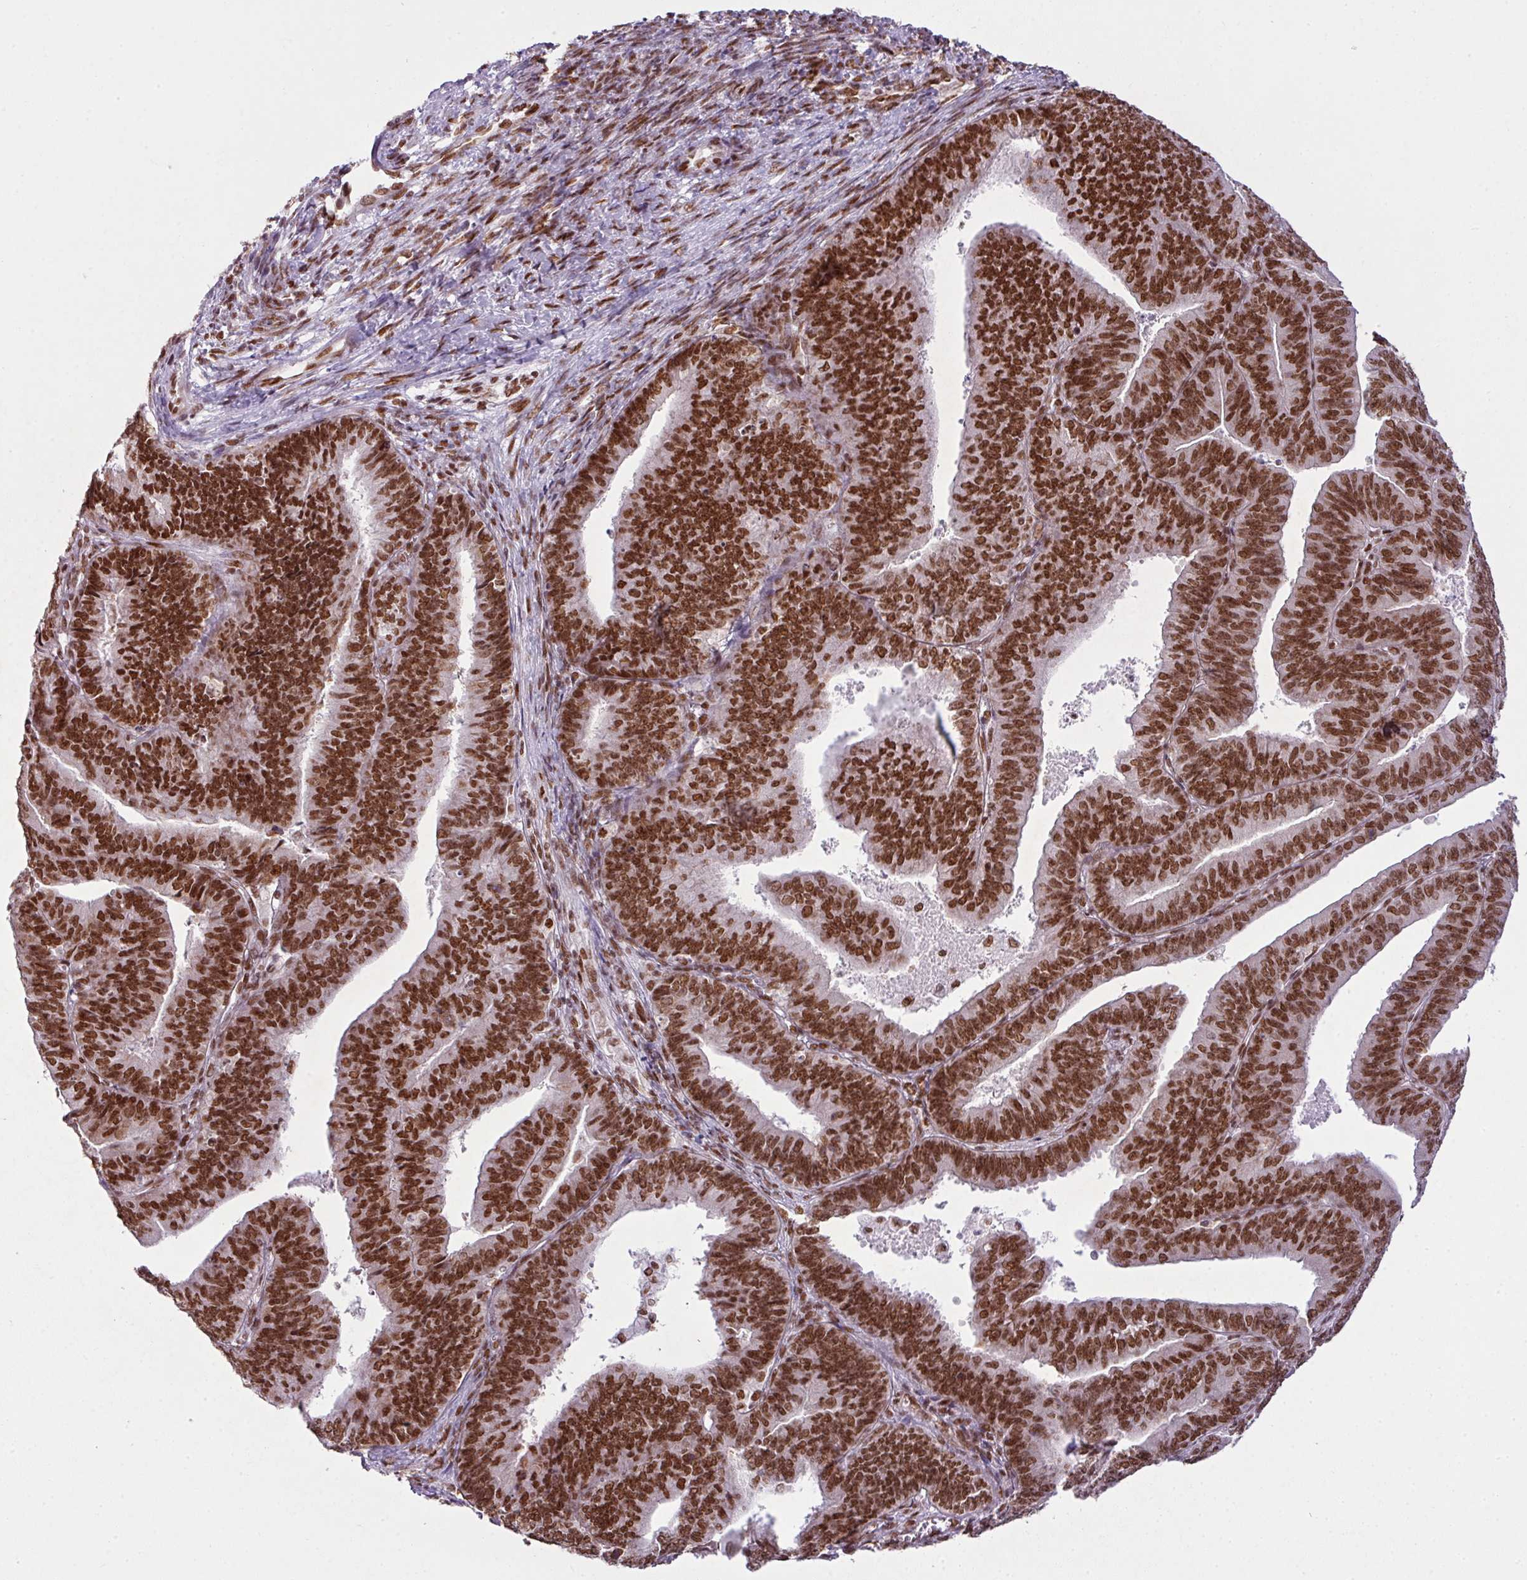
{"staining": {"intensity": "strong", "quantity": ">75%", "location": "nuclear"}, "tissue": "endometrial cancer", "cell_type": "Tumor cells", "image_type": "cancer", "snomed": [{"axis": "morphology", "description": "Adenocarcinoma, NOS"}, {"axis": "topography", "description": "Endometrium"}], "caption": "The histopathology image shows staining of endometrial adenocarcinoma, revealing strong nuclear protein staining (brown color) within tumor cells.", "gene": "ARL6IP4", "patient": {"sex": "female", "age": 73}}